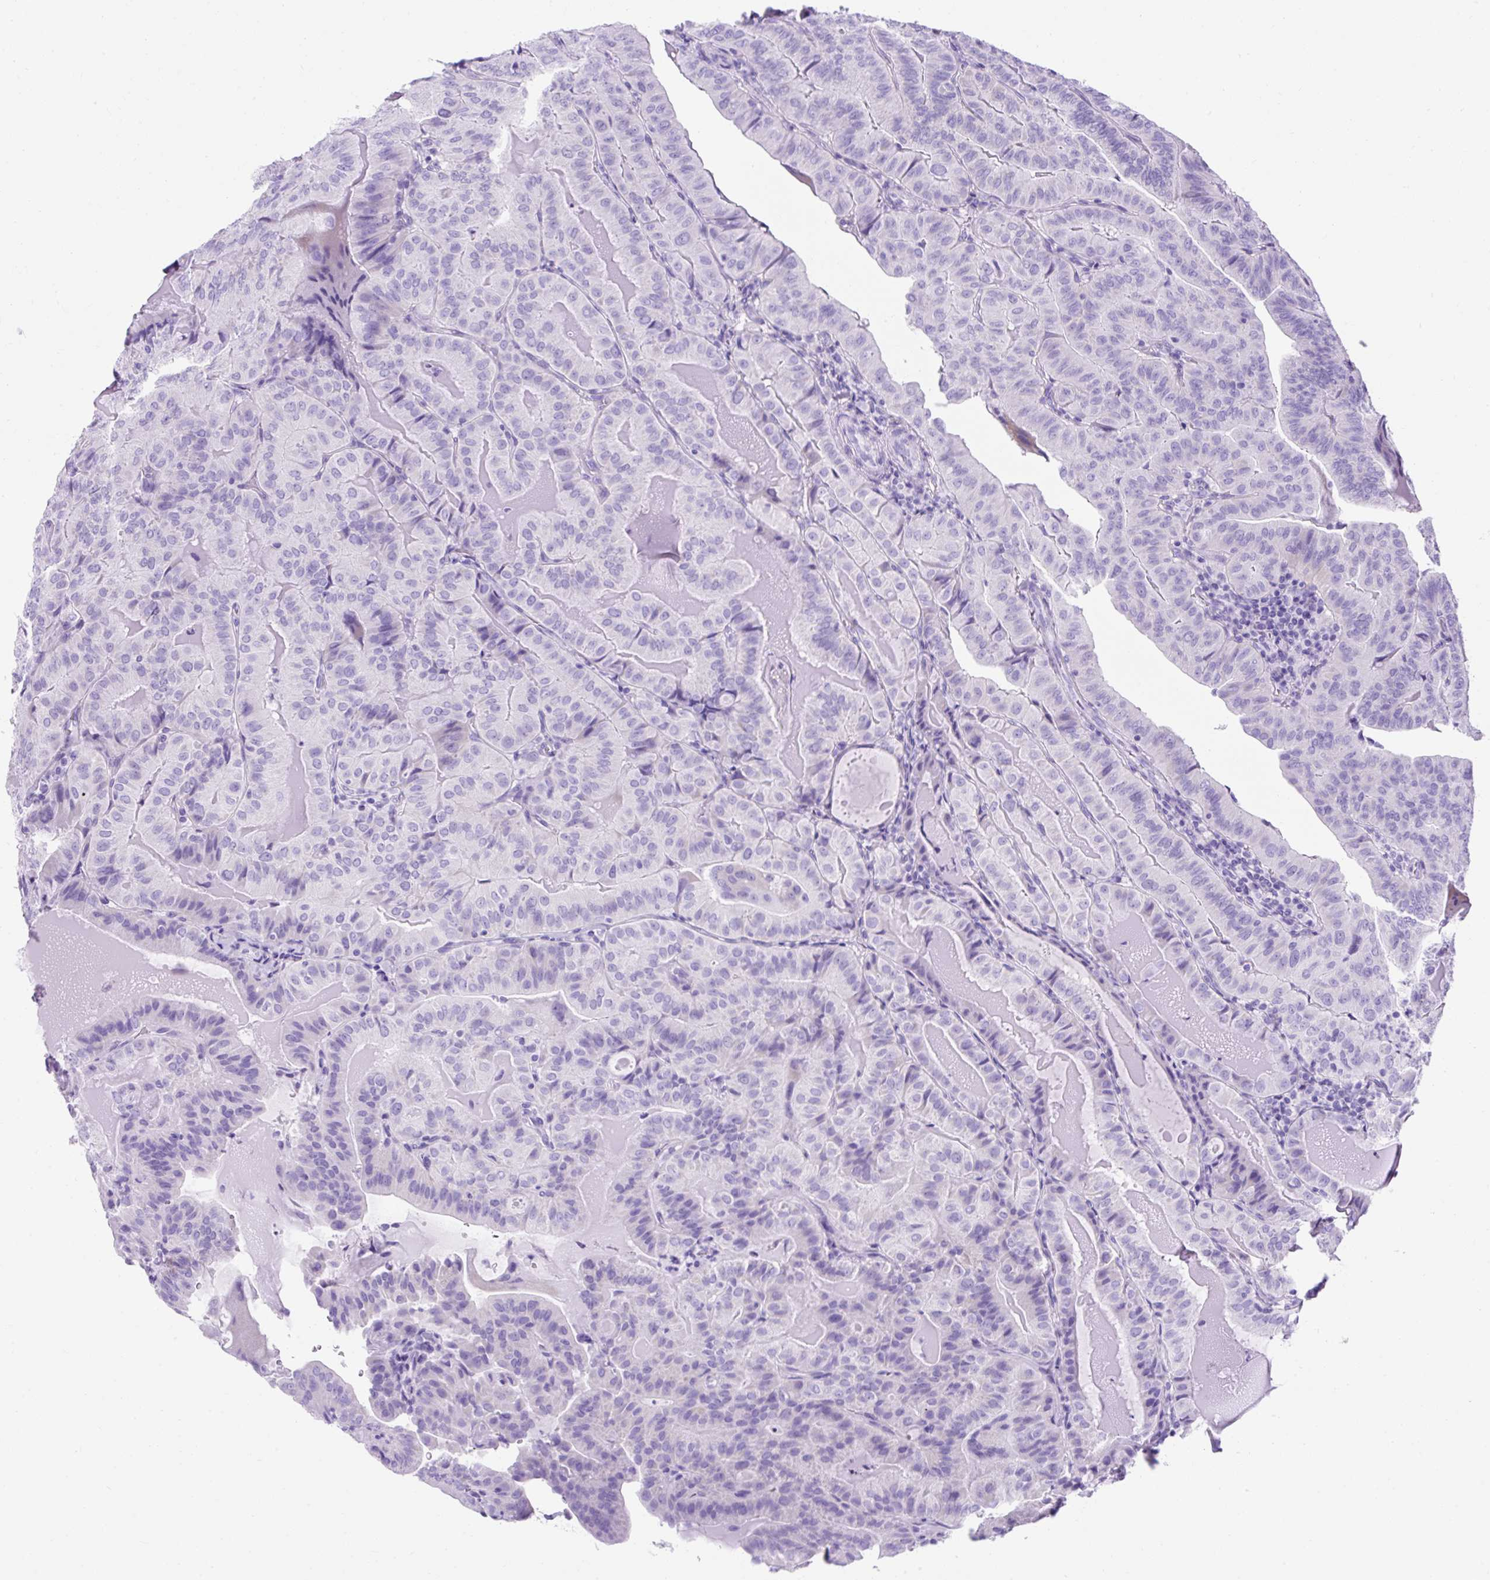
{"staining": {"intensity": "negative", "quantity": "none", "location": "none"}, "tissue": "thyroid cancer", "cell_type": "Tumor cells", "image_type": "cancer", "snomed": [{"axis": "morphology", "description": "Papillary adenocarcinoma, NOS"}, {"axis": "topography", "description": "Thyroid gland"}], "caption": "This image is of papillary adenocarcinoma (thyroid) stained with immunohistochemistry (IHC) to label a protein in brown with the nuclei are counter-stained blue. There is no staining in tumor cells.", "gene": "KRT12", "patient": {"sex": "female", "age": 68}}